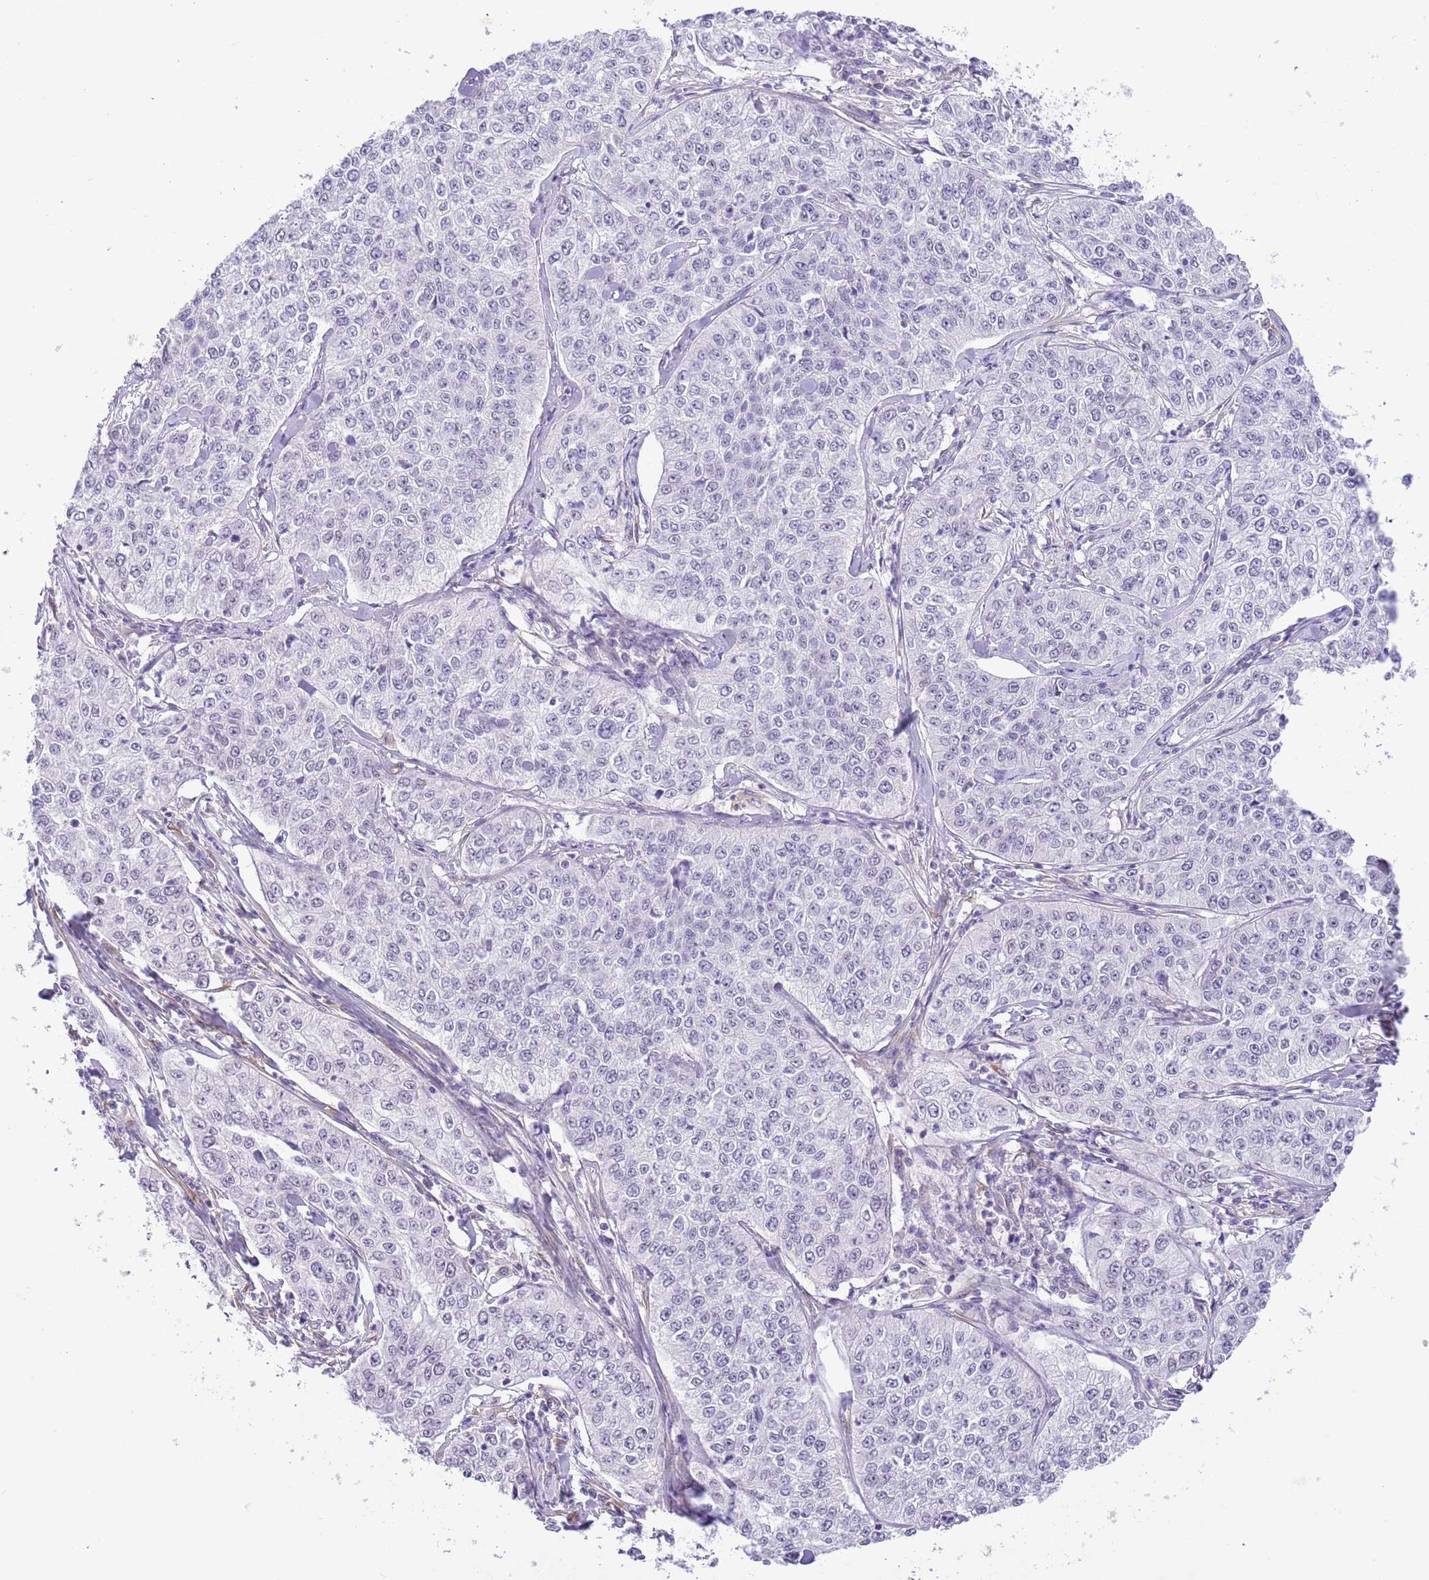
{"staining": {"intensity": "negative", "quantity": "none", "location": "none"}, "tissue": "cervical cancer", "cell_type": "Tumor cells", "image_type": "cancer", "snomed": [{"axis": "morphology", "description": "Squamous cell carcinoma, NOS"}, {"axis": "topography", "description": "Cervix"}], "caption": "Human squamous cell carcinoma (cervical) stained for a protein using immunohistochemistry exhibits no expression in tumor cells.", "gene": "MIDN", "patient": {"sex": "female", "age": 35}}